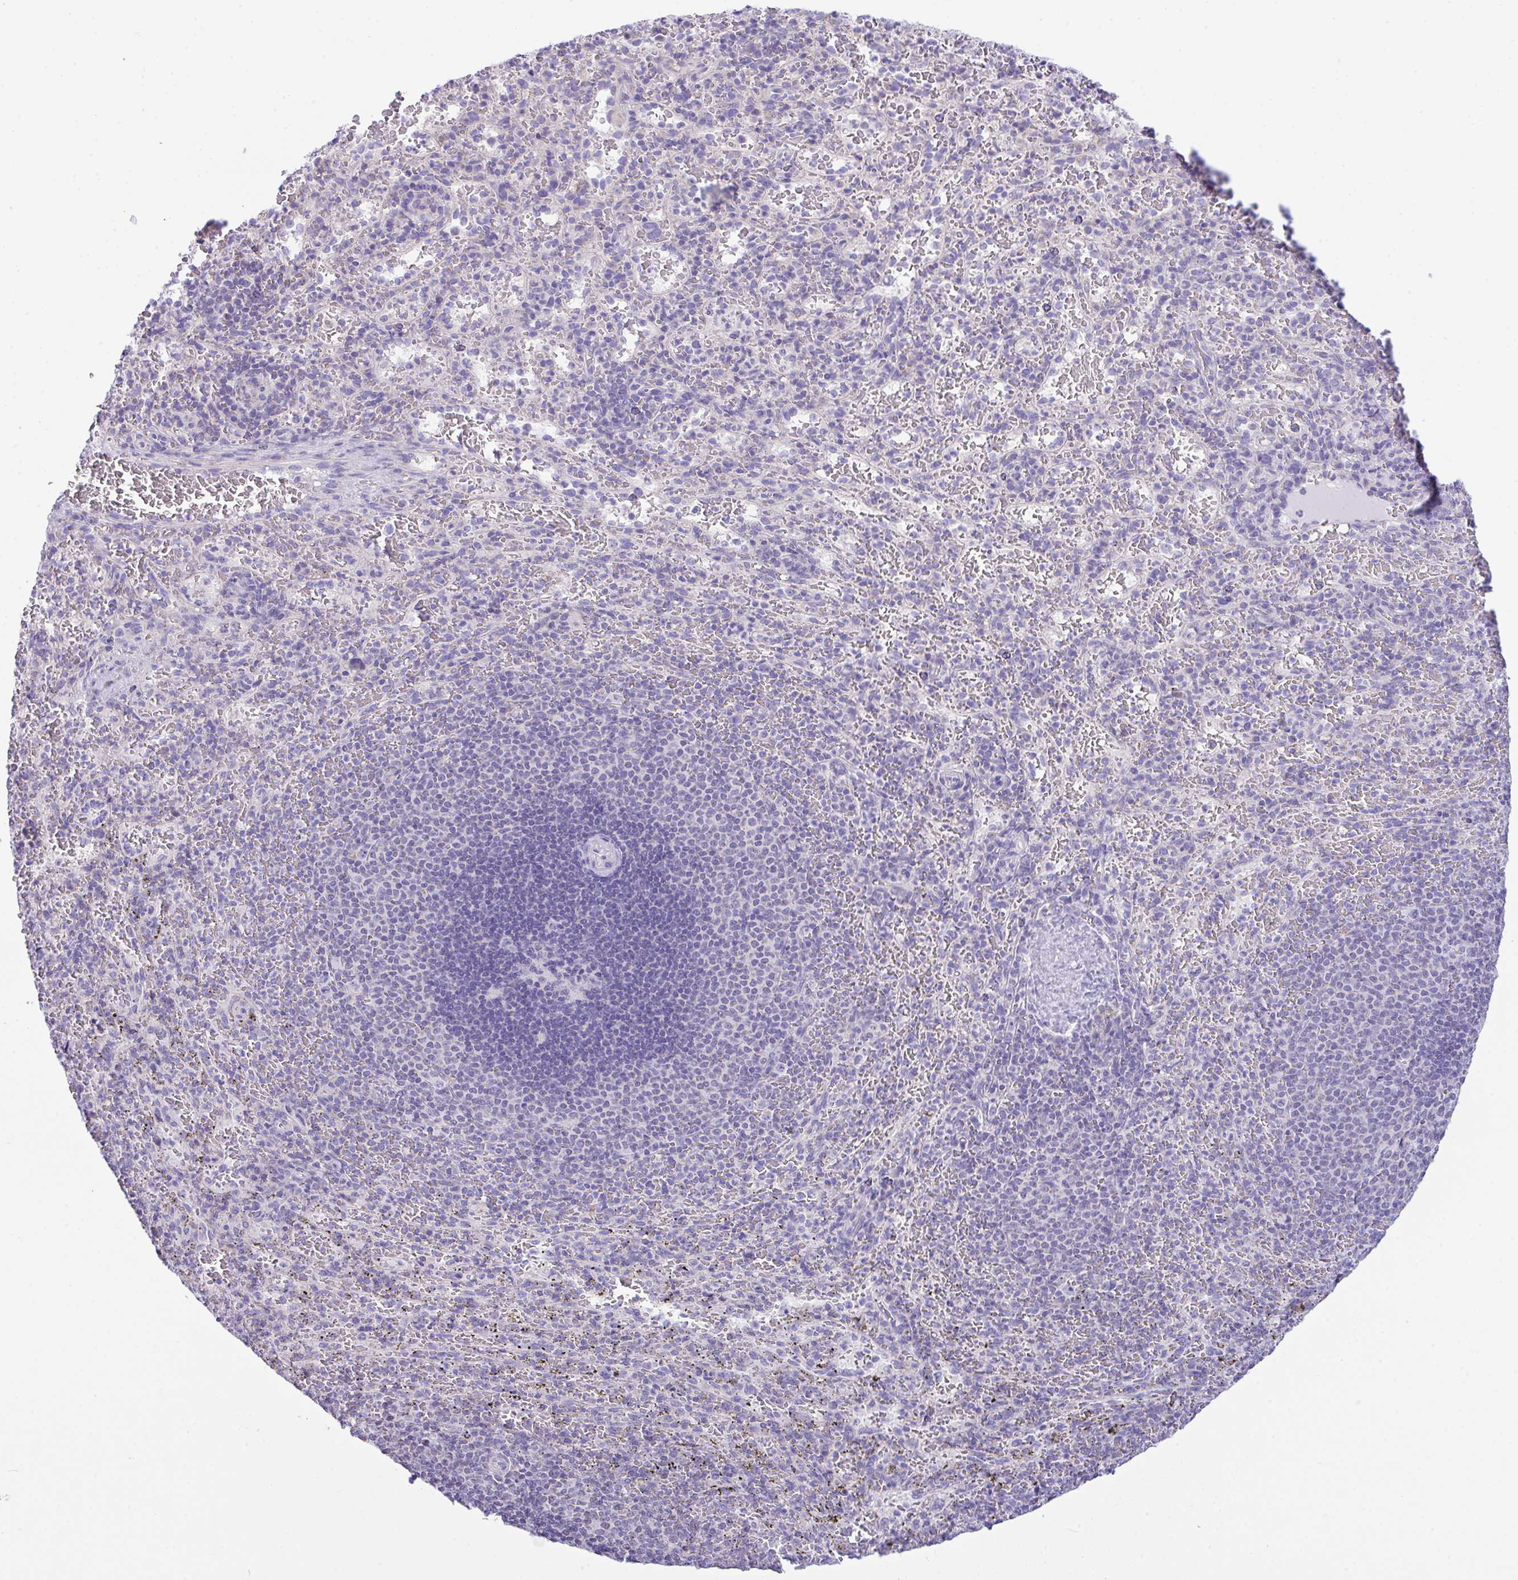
{"staining": {"intensity": "negative", "quantity": "none", "location": "none"}, "tissue": "spleen", "cell_type": "Cells in red pulp", "image_type": "normal", "snomed": [{"axis": "morphology", "description": "Normal tissue, NOS"}, {"axis": "topography", "description": "Spleen"}], "caption": "High power microscopy micrograph of an immunohistochemistry histopathology image of benign spleen, revealing no significant staining in cells in red pulp. Nuclei are stained in blue.", "gene": "NLRP8", "patient": {"sex": "male", "age": 57}}